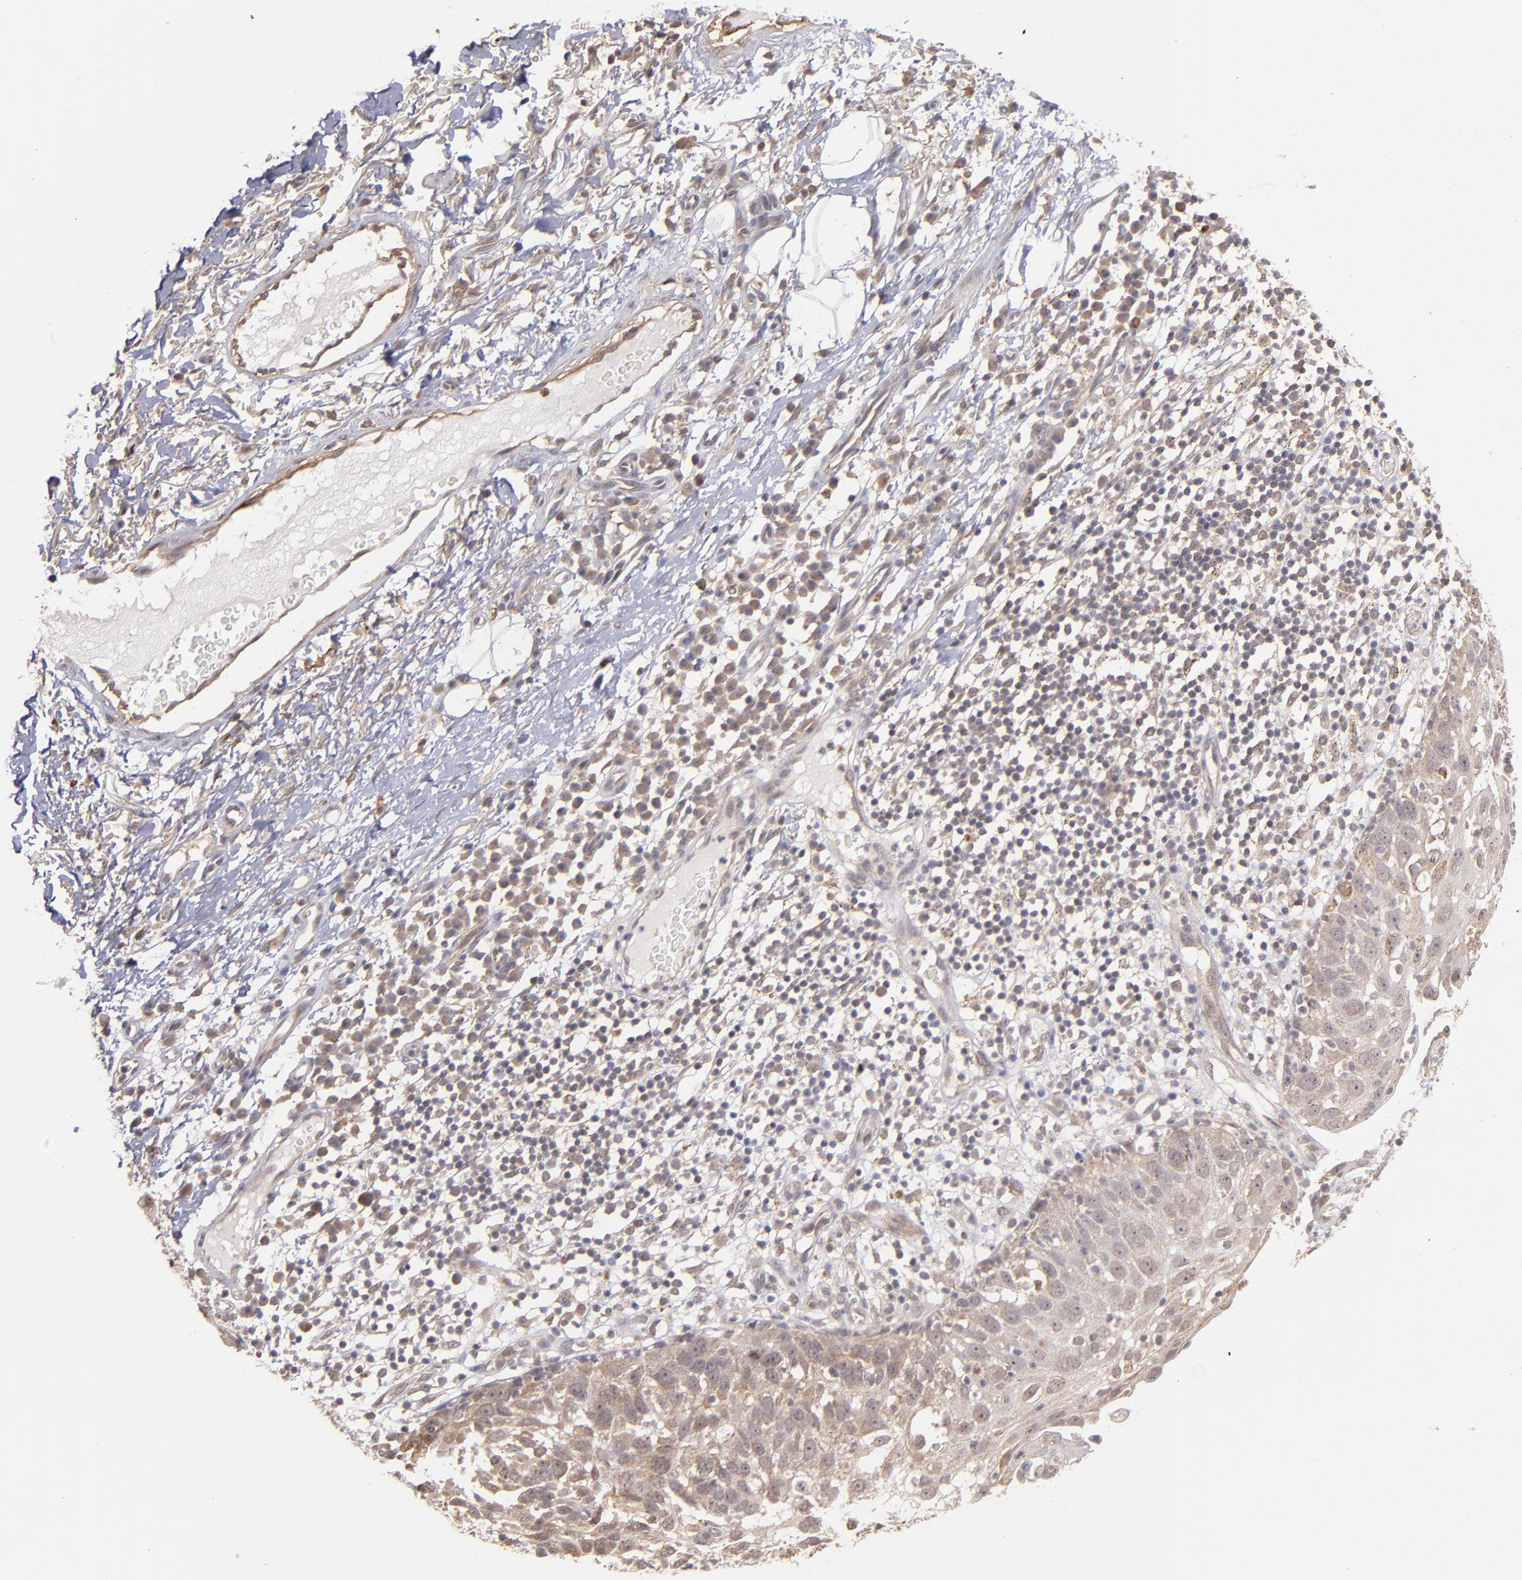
{"staining": {"intensity": "weak", "quantity": ">75%", "location": "cytoplasmic/membranous"}, "tissue": "skin cancer", "cell_type": "Tumor cells", "image_type": "cancer", "snomed": [{"axis": "morphology", "description": "Squamous cell carcinoma, NOS"}, {"axis": "topography", "description": "Skin"}], "caption": "A low amount of weak cytoplasmic/membranous positivity is appreciated in approximately >75% of tumor cells in skin cancer tissue.", "gene": "ZFYVE1", "patient": {"sex": "male", "age": 87}}